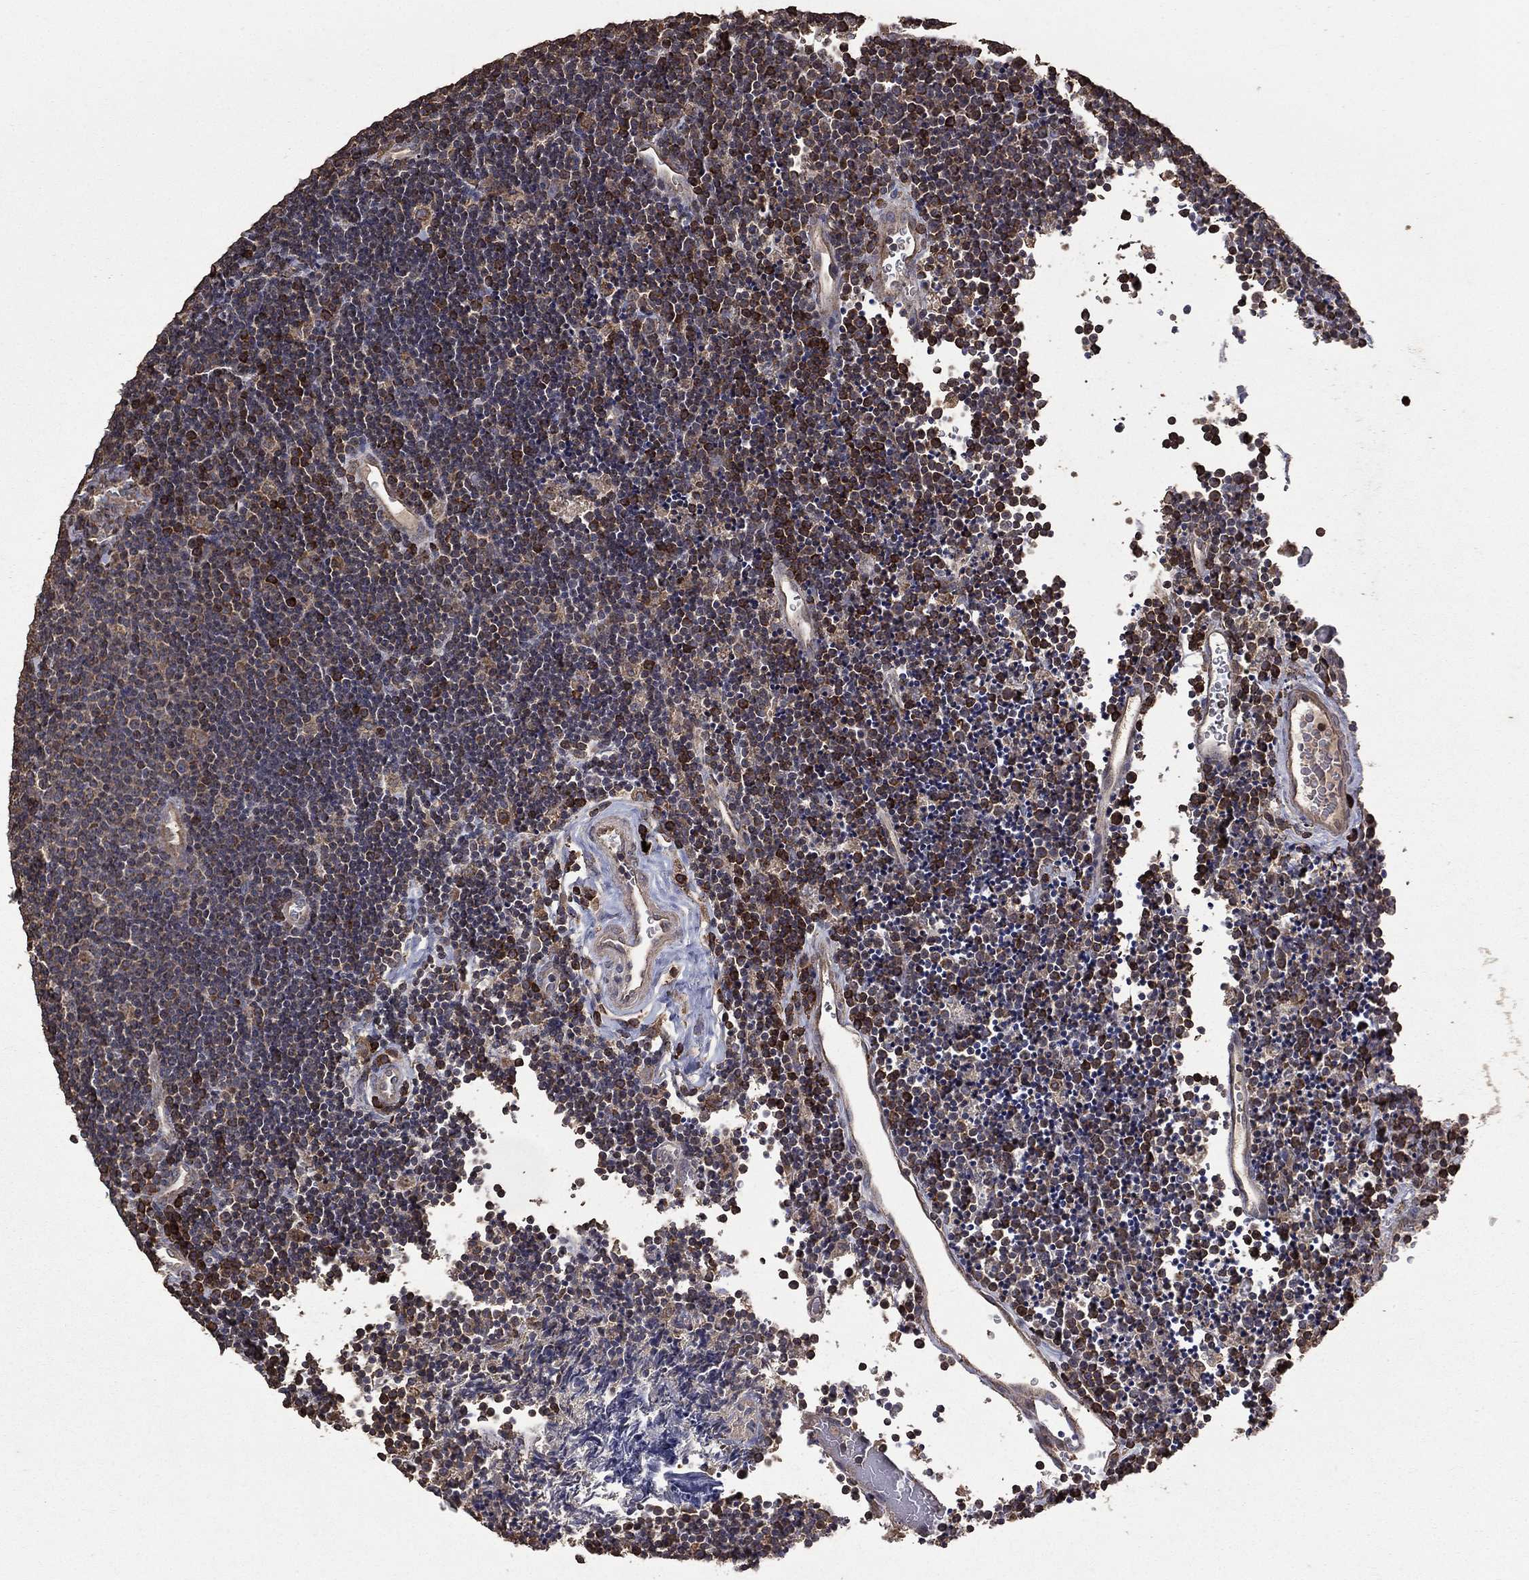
{"staining": {"intensity": "moderate", "quantity": "25%-75%", "location": "cytoplasmic/membranous"}, "tissue": "lymphoma", "cell_type": "Tumor cells", "image_type": "cancer", "snomed": [{"axis": "morphology", "description": "Malignant lymphoma, non-Hodgkin's type, Low grade"}, {"axis": "topography", "description": "Brain"}], "caption": "The photomicrograph reveals immunohistochemical staining of lymphoma. There is moderate cytoplasmic/membranous positivity is present in about 25%-75% of tumor cells.", "gene": "METTL27", "patient": {"sex": "female", "age": 66}}